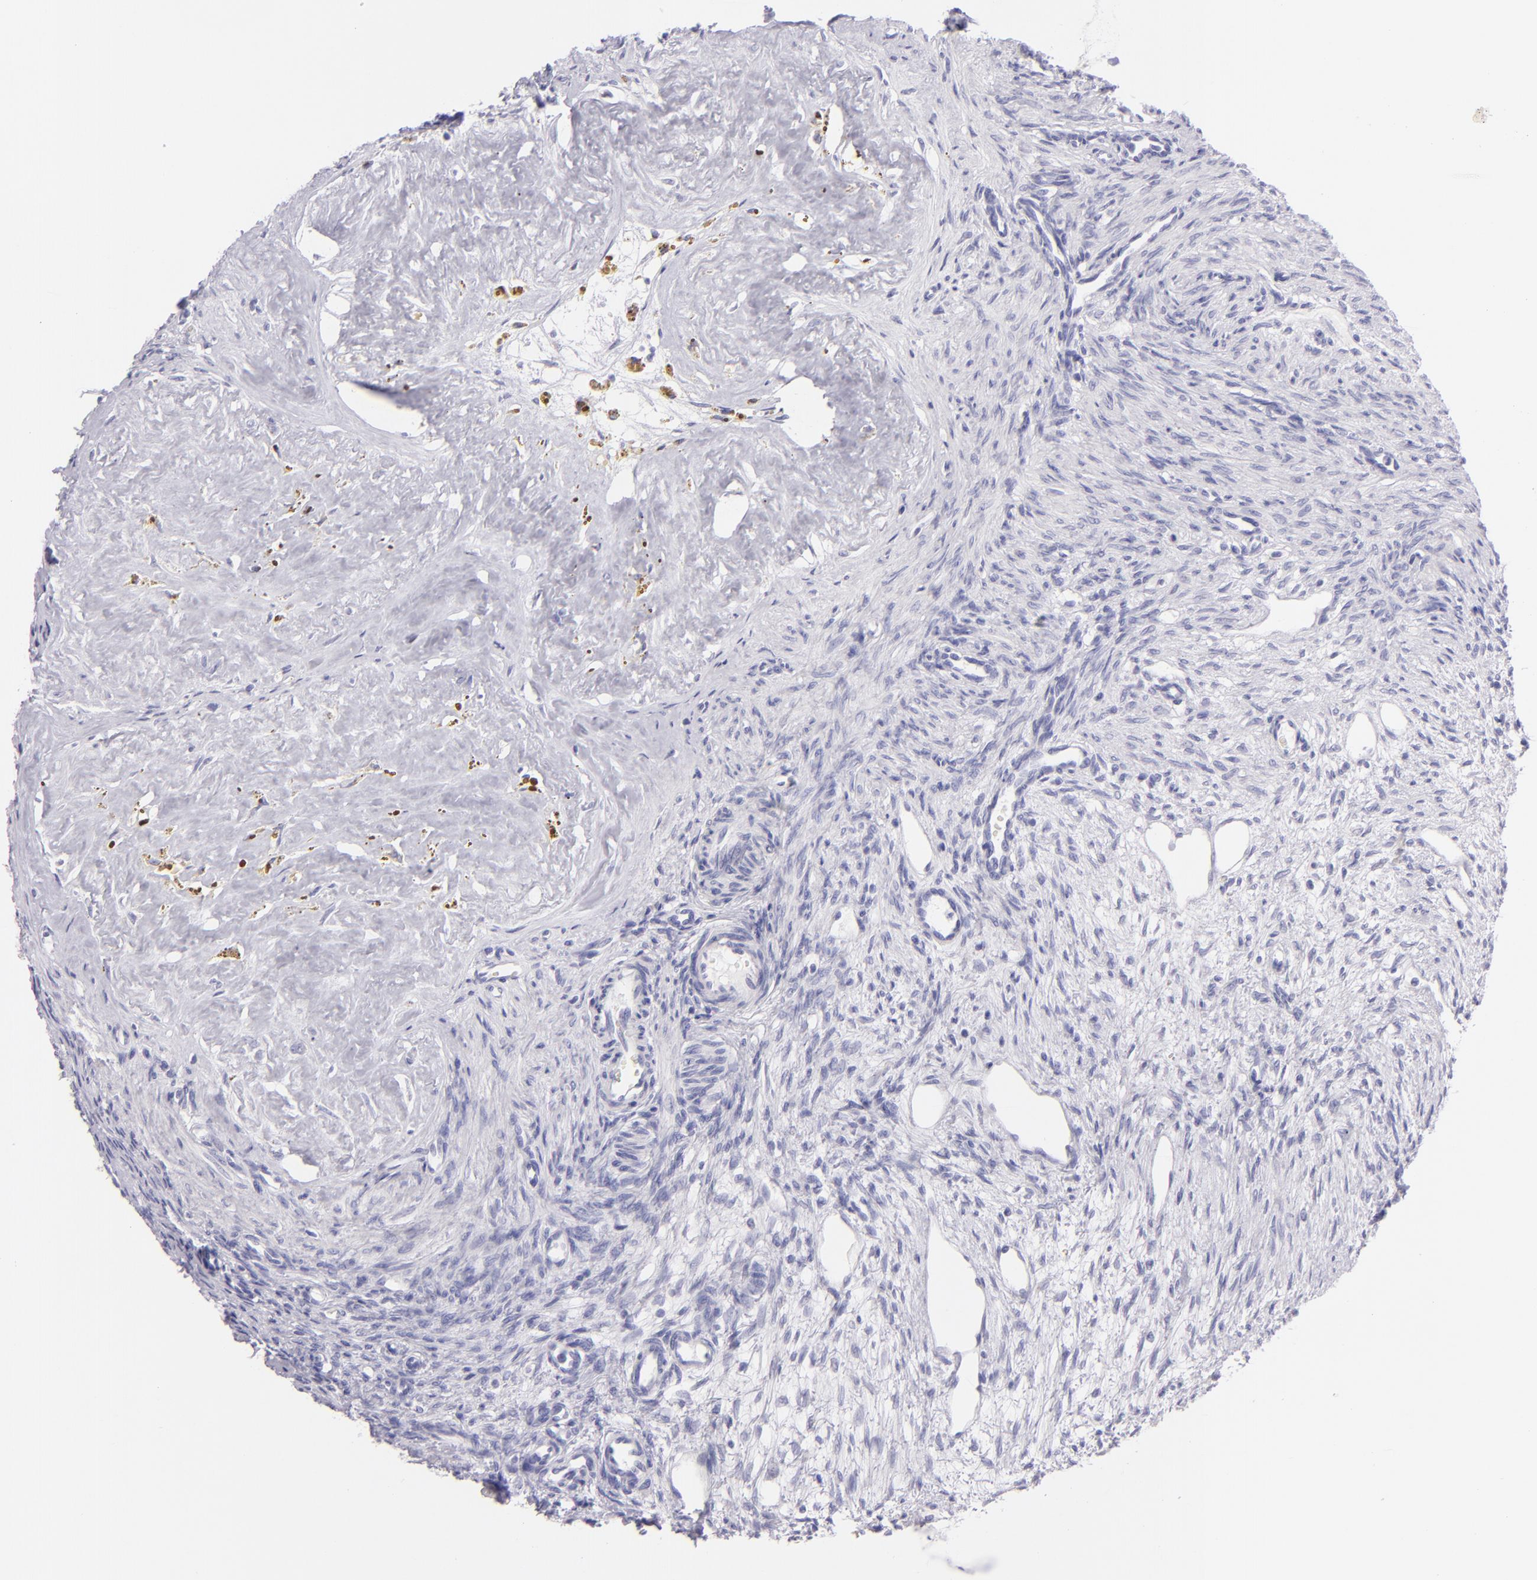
{"staining": {"intensity": "negative", "quantity": "none", "location": "none"}, "tissue": "ovary", "cell_type": "Follicle cells", "image_type": "normal", "snomed": [{"axis": "morphology", "description": "Normal tissue, NOS"}, {"axis": "topography", "description": "Ovary"}], "caption": "Histopathology image shows no protein positivity in follicle cells of normal ovary. (DAB IHC with hematoxylin counter stain).", "gene": "MUC5AC", "patient": {"sex": "female", "age": 33}}